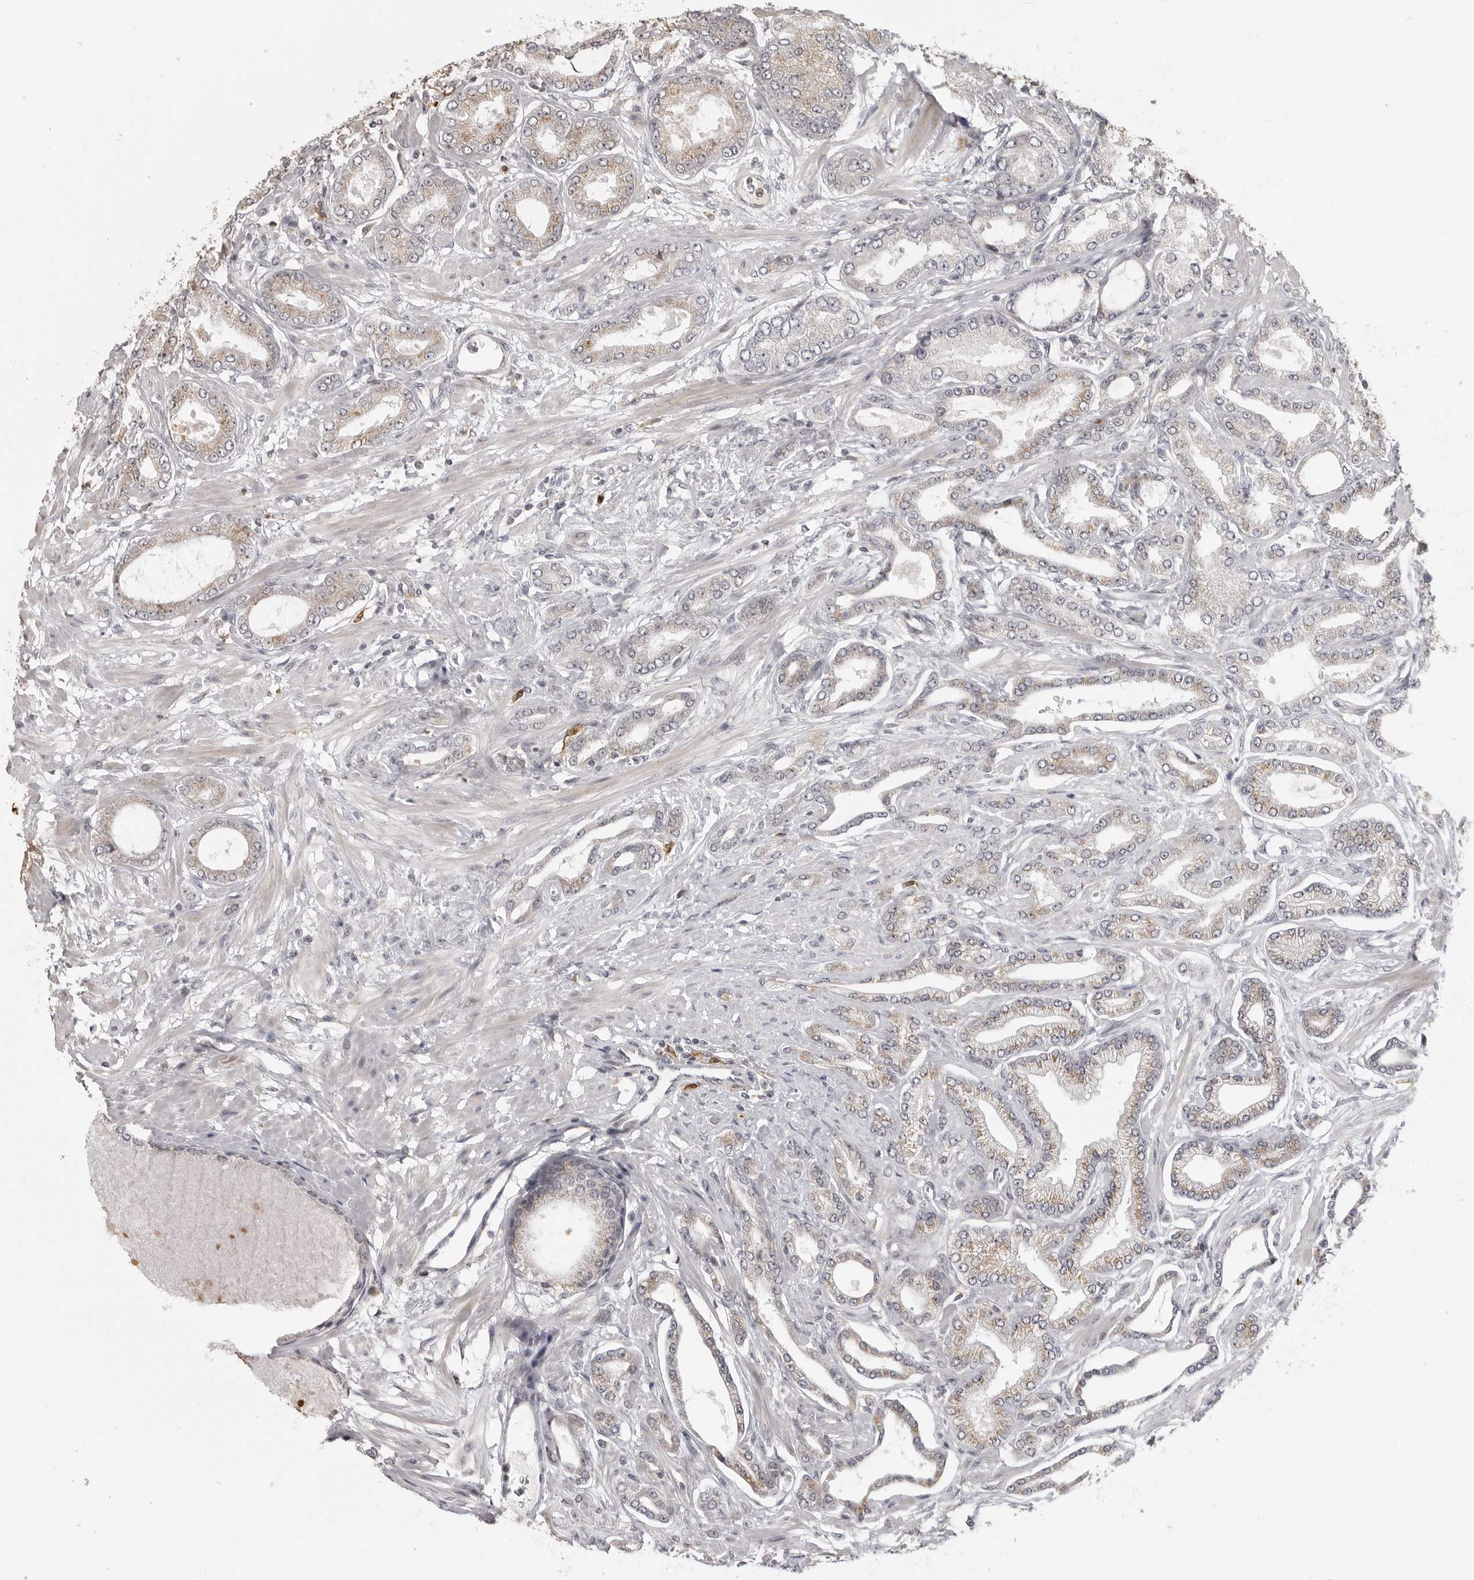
{"staining": {"intensity": "weak", "quantity": "25%-75%", "location": "cytoplasmic/membranous"}, "tissue": "prostate cancer", "cell_type": "Tumor cells", "image_type": "cancer", "snomed": [{"axis": "morphology", "description": "Adenocarcinoma, Low grade"}, {"axis": "topography", "description": "Prostate"}], "caption": "A micrograph showing weak cytoplasmic/membranous positivity in about 25%-75% of tumor cells in prostate low-grade adenocarcinoma, as visualized by brown immunohistochemical staining.", "gene": "IDO1", "patient": {"sex": "male", "age": 63}}